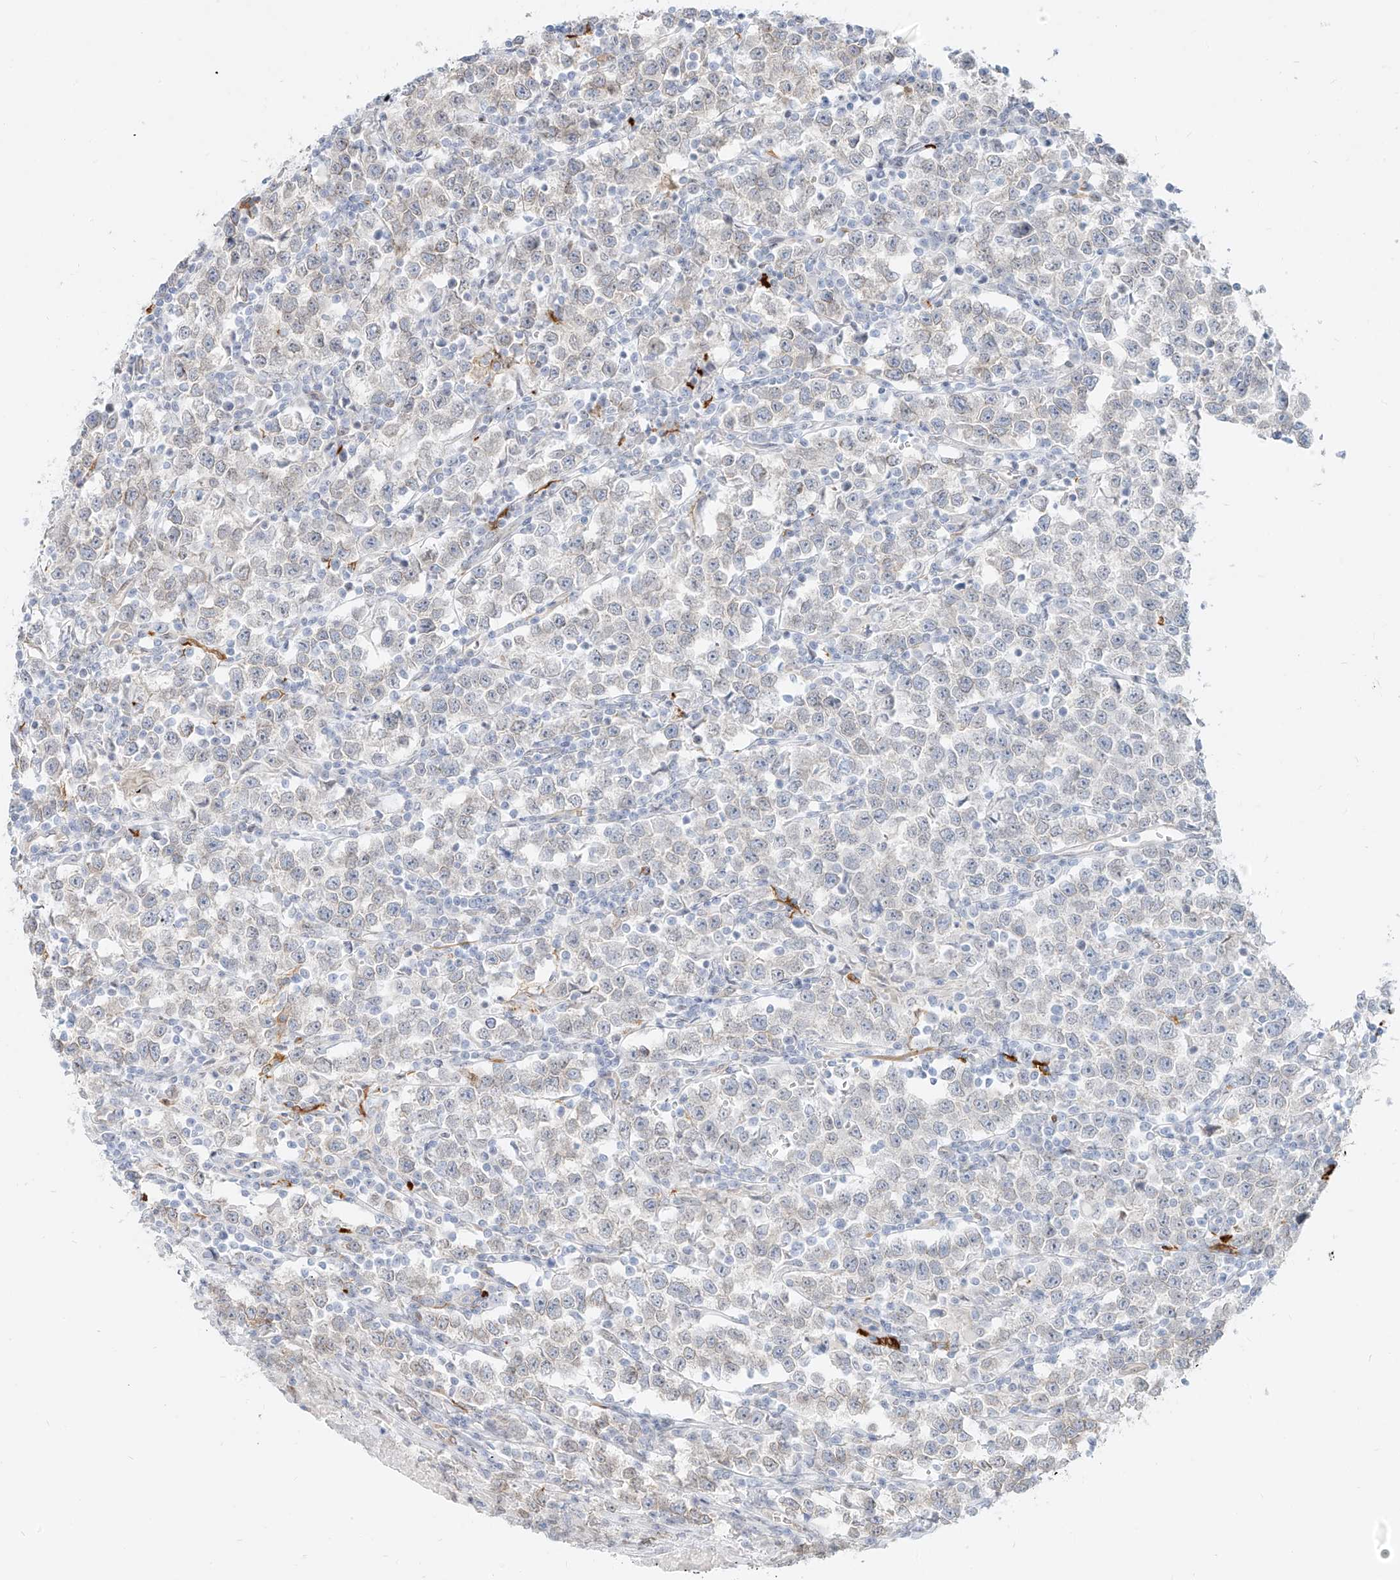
{"staining": {"intensity": "negative", "quantity": "none", "location": "none"}, "tissue": "testis cancer", "cell_type": "Tumor cells", "image_type": "cancer", "snomed": [{"axis": "morphology", "description": "Normal tissue, NOS"}, {"axis": "morphology", "description": "Seminoma, NOS"}, {"axis": "topography", "description": "Testis"}], "caption": "Tumor cells show no significant expression in testis cancer. (Stains: DAB IHC with hematoxylin counter stain, Microscopy: brightfield microscopy at high magnification).", "gene": "NHSL1", "patient": {"sex": "male", "age": 43}}